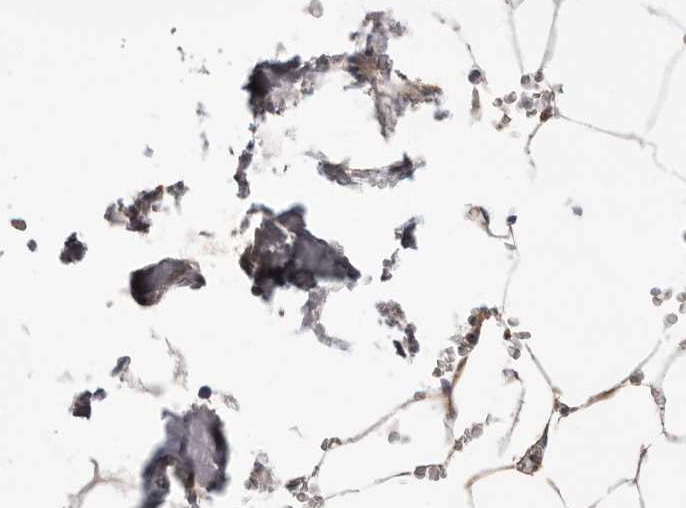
{"staining": {"intensity": "strong", "quantity": "<25%", "location": "cytoplasmic/membranous"}, "tissue": "bone marrow", "cell_type": "Hematopoietic cells", "image_type": "normal", "snomed": [{"axis": "morphology", "description": "Normal tissue, NOS"}, {"axis": "topography", "description": "Bone marrow"}], "caption": "A high-resolution image shows immunohistochemistry staining of benign bone marrow, which shows strong cytoplasmic/membranous positivity in about <25% of hematopoietic cells. Nuclei are stained in blue.", "gene": "MRPS10", "patient": {"sex": "male", "age": 70}}